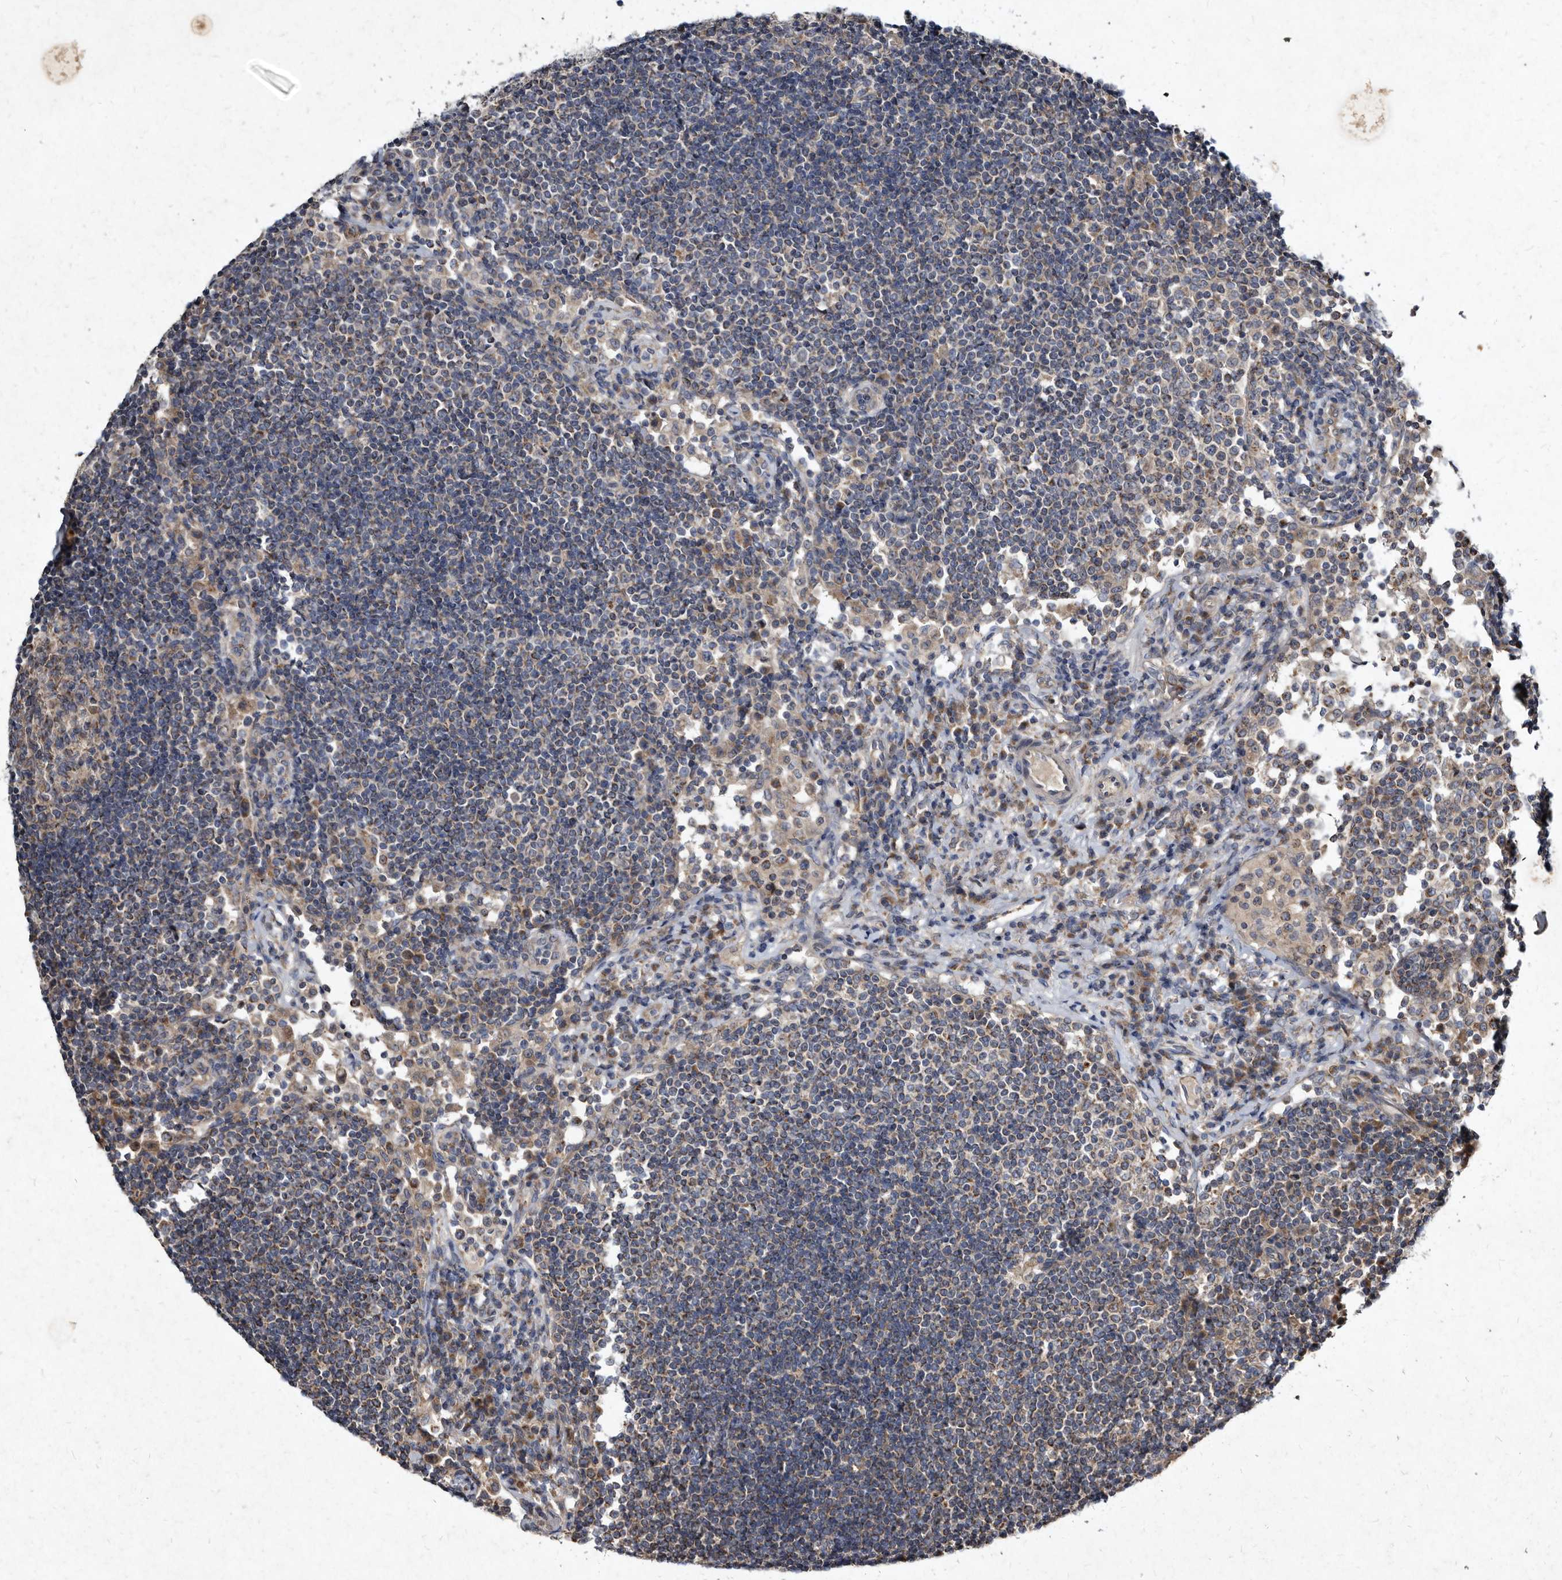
{"staining": {"intensity": "weak", "quantity": "<25%", "location": "cytoplasmic/membranous"}, "tissue": "lymph node", "cell_type": "Germinal center cells", "image_type": "normal", "snomed": [{"axis": "morphology", "description": "Normal tissue, NOS"}, {"axis": "topography", "description": "Lymph node"}], "caption": "This is an immunohistochemistry micrograph of normal human lymph node. There is no staining in germinal center cells.", "gene": "YPEL1", "patient": {"sex": "female", "age": 53}}